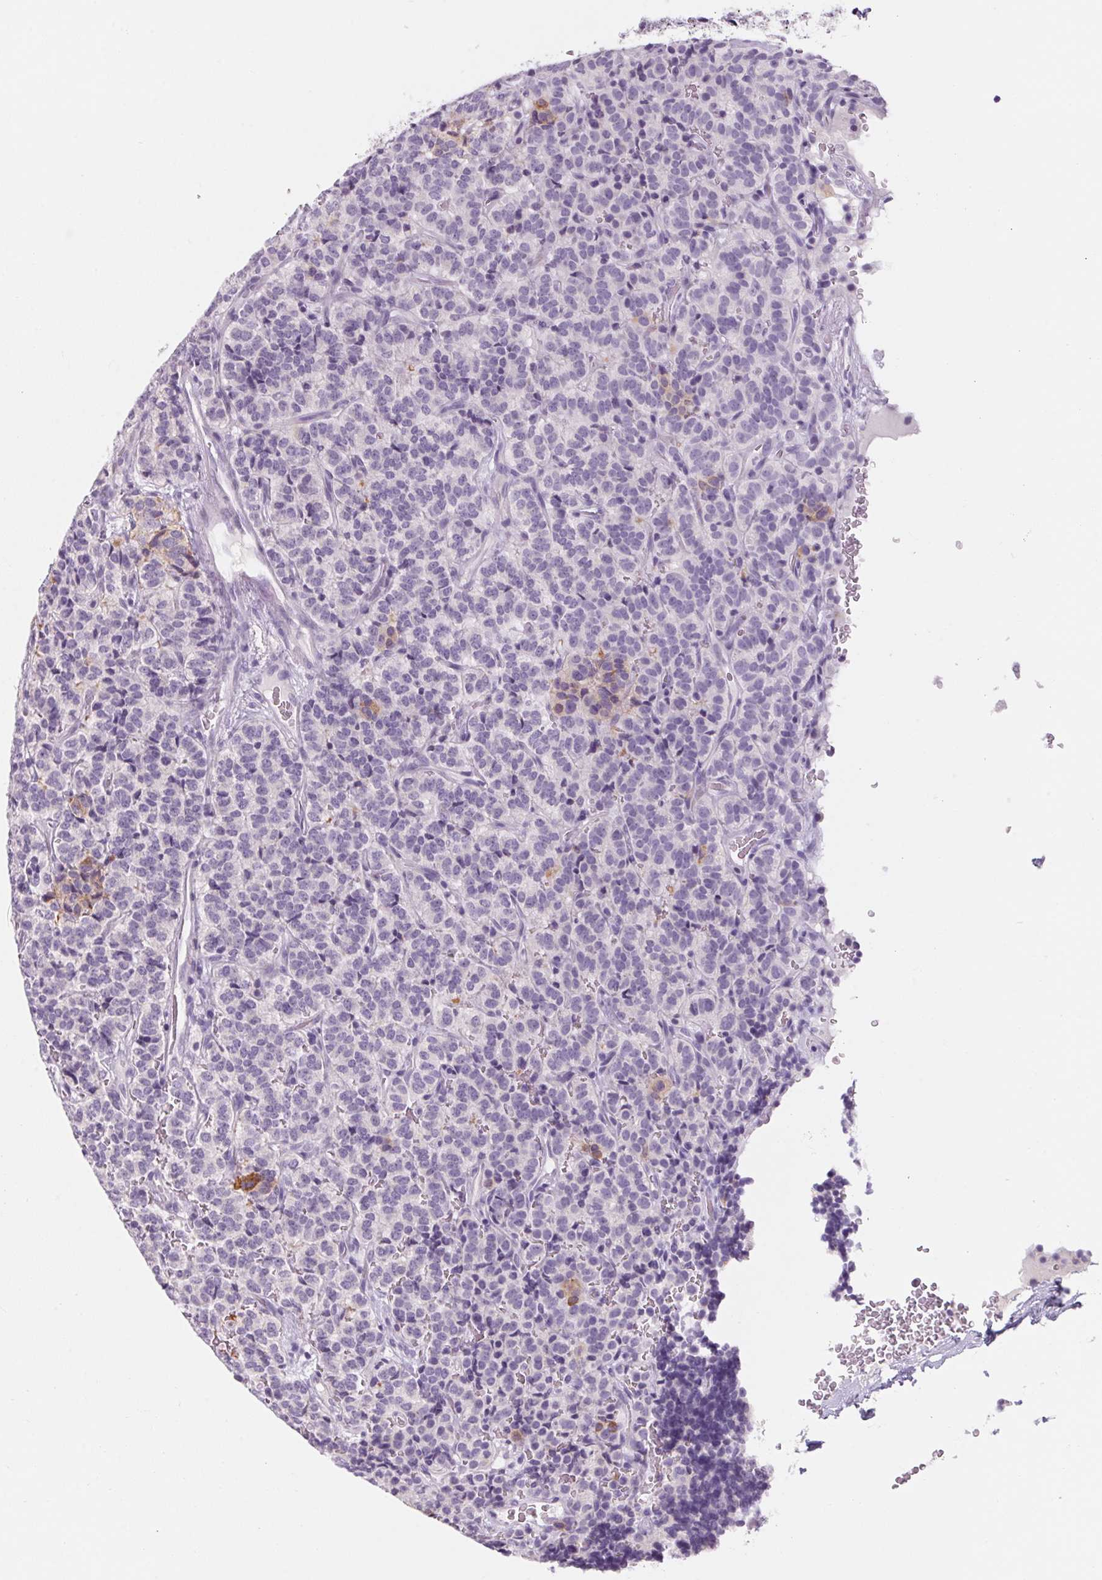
{"staining": {"intensity": "negative", "quantity": "none", "location": "none"}, "tissue": "carcinoid", "cell_type": "Tumor cells", "image_type": "cancer", "snomed": [{"axis": "morphology", "description": "Carcinoid, malignant, NOS"}, {"axis": "topography", "description": "Pancreas"}], "caption": "High magnification brightfield microscopy of carcinoid stained with DAB (brown) and counterstained with hematoxylin (blue): tumor cells show no significant staining.", "gene": "RPTN", "patient": {"sex": "male", "age": 36}}